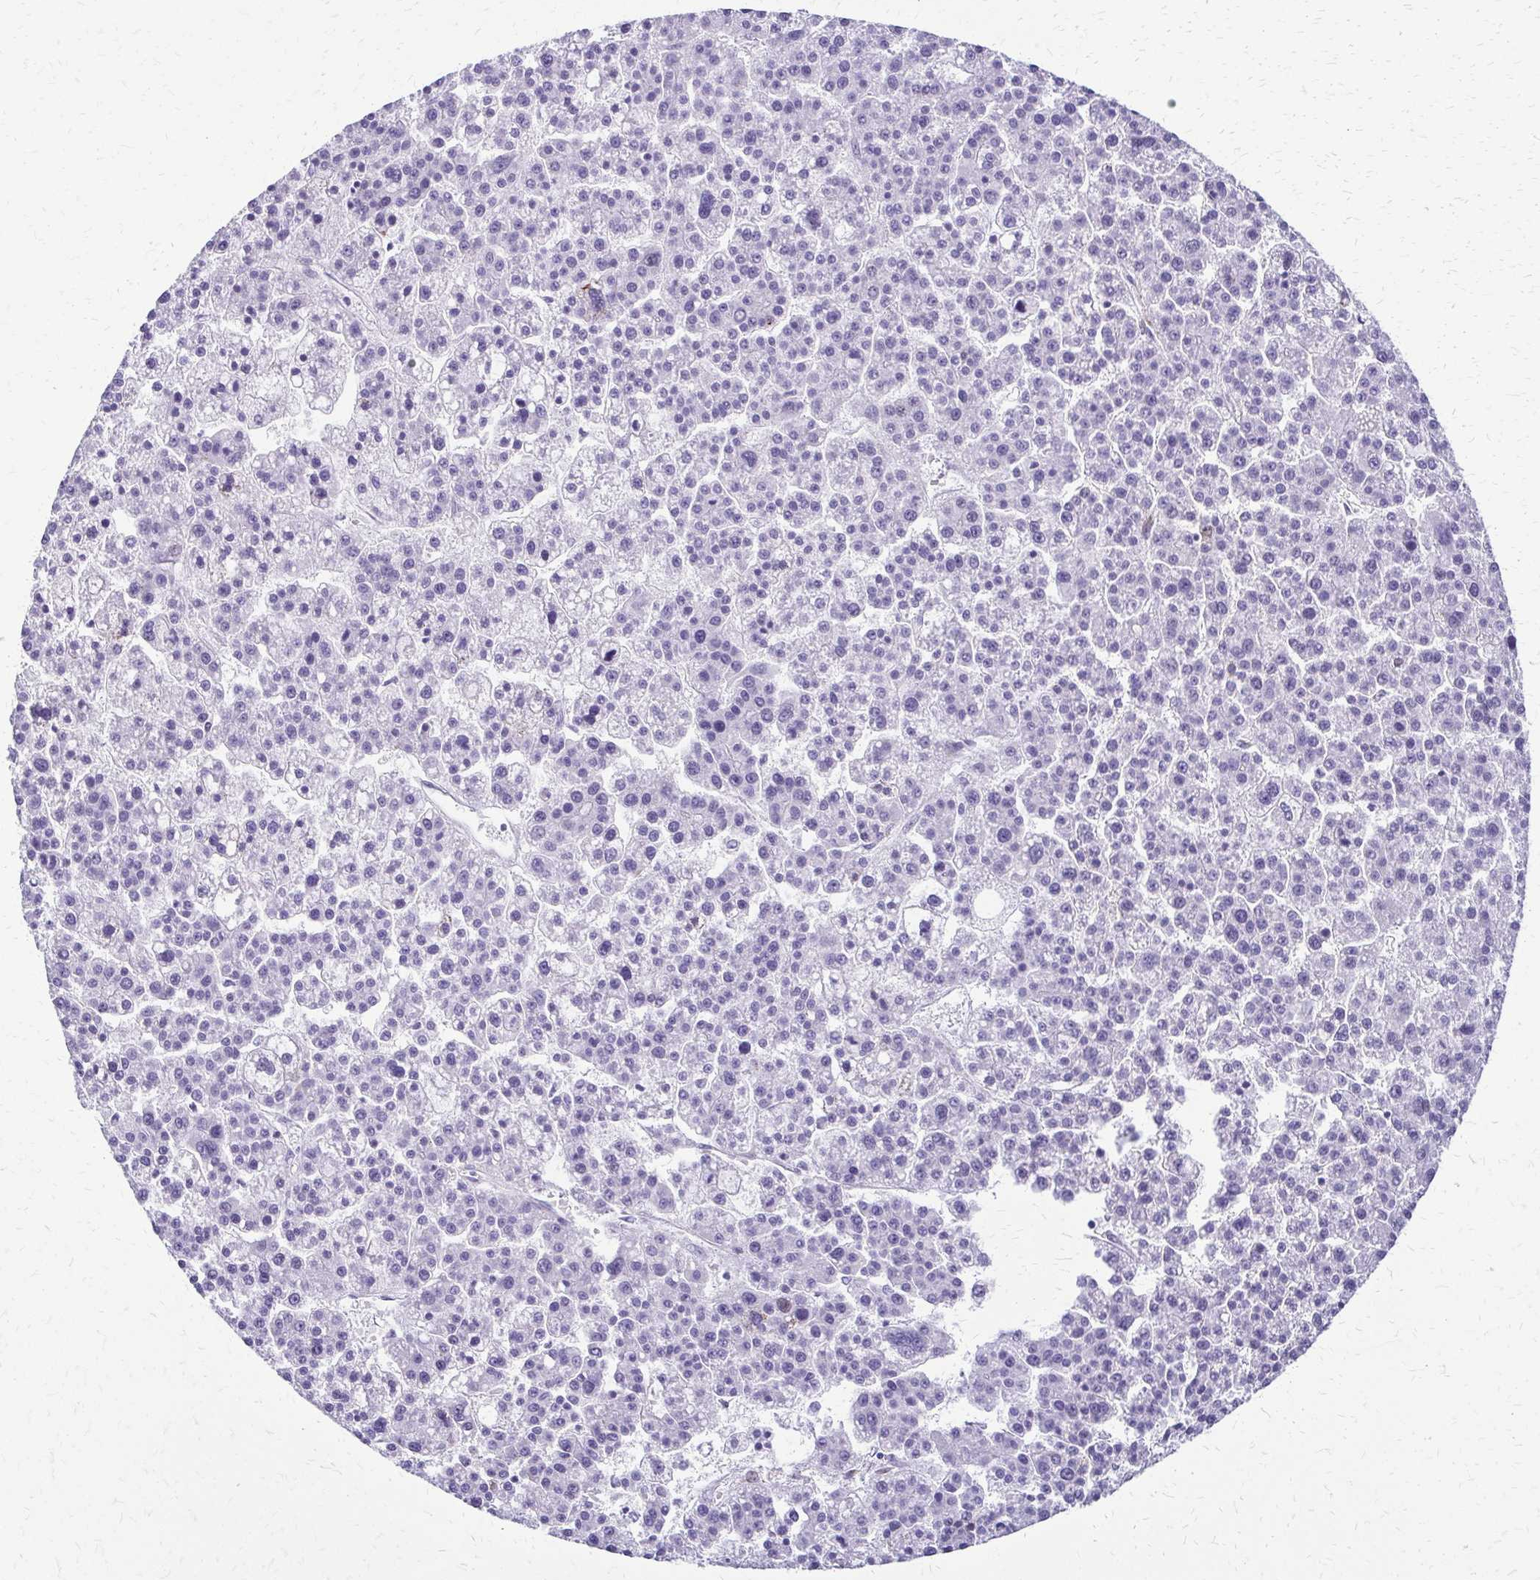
{"staining": {"intensity": "negative", "quantity": "none", "location": "none"}, "tissue": "liver cancer", "cell_type": "Tumor cells", "image_type": "cancer", "snomed": [{"axis": "morphology", "description": "Carcinoma, Hepatocellular, NOS"}, {"axis": "topography", "description": "Liver"}], "caption": "Tumor cells are negative for protein expression in human liver hepatocellular carcinoma. (IHC, brightfield microscopy, high magnification).", "gene": "FAM162B", "patient": {"sex": "female", "age": 58}}